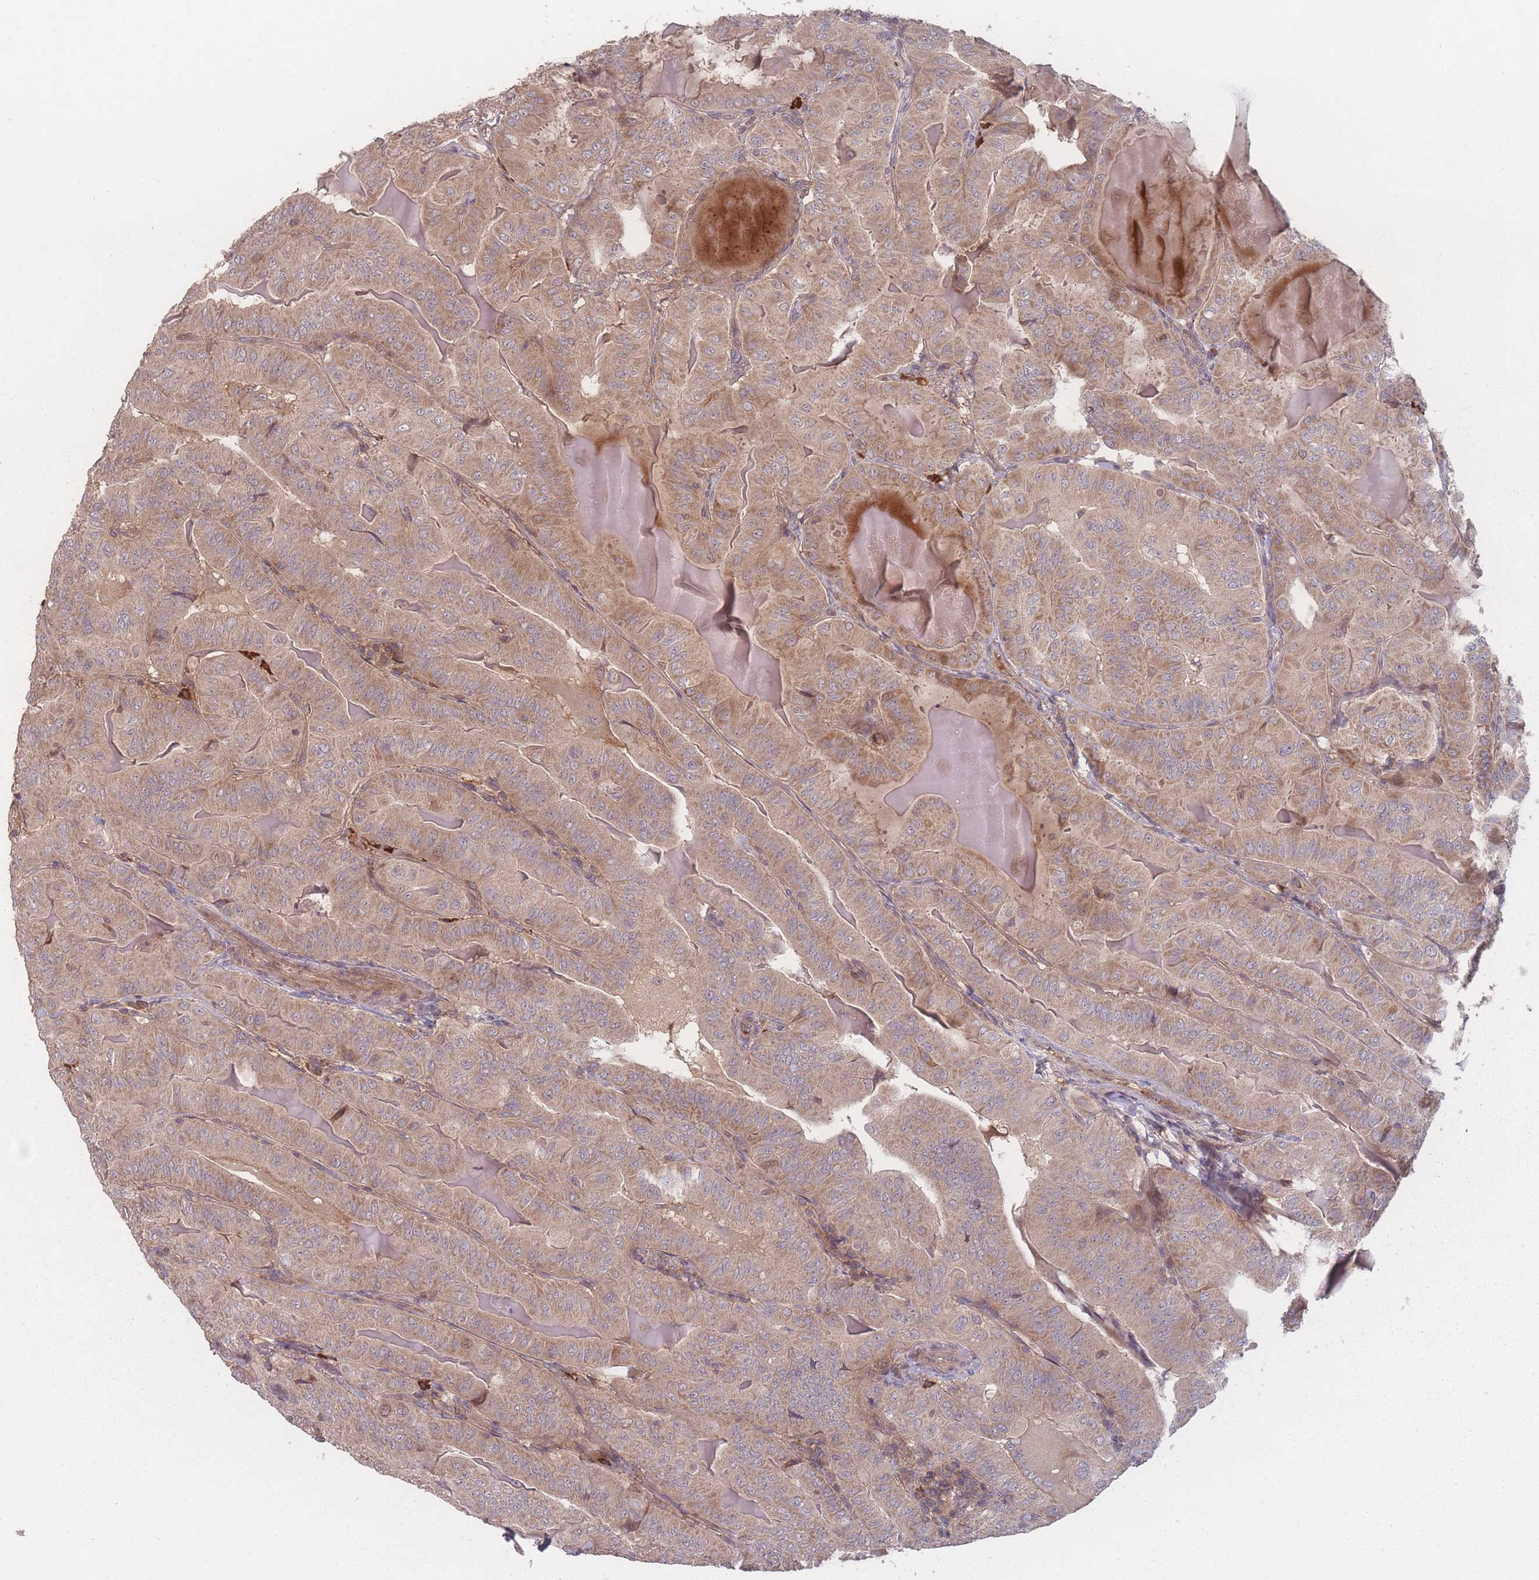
{"staining": {"intensity": "moderate", "quantity": ">75%", "location": "cytoplasmic/membranous"}, "tissue": "thyroid cancer", "cell_type": "Tumor cells", "image_type": "cancer", "snomed": [{"axis": "morphology", "description": "Papillary adenocarcinoma, NOS"}, {"axis": "topography", "description": "Thyroid gland"}], "caption": "A high-resolution image shows immunohistochemistry staining of papillary adenocarcinoma (thyroid), which shows moderate cytoplasmic/membranous positivity in about >75% of tumor cells.", "gene": "HAGH", "patient": {"sex": "female", "age": 68}}